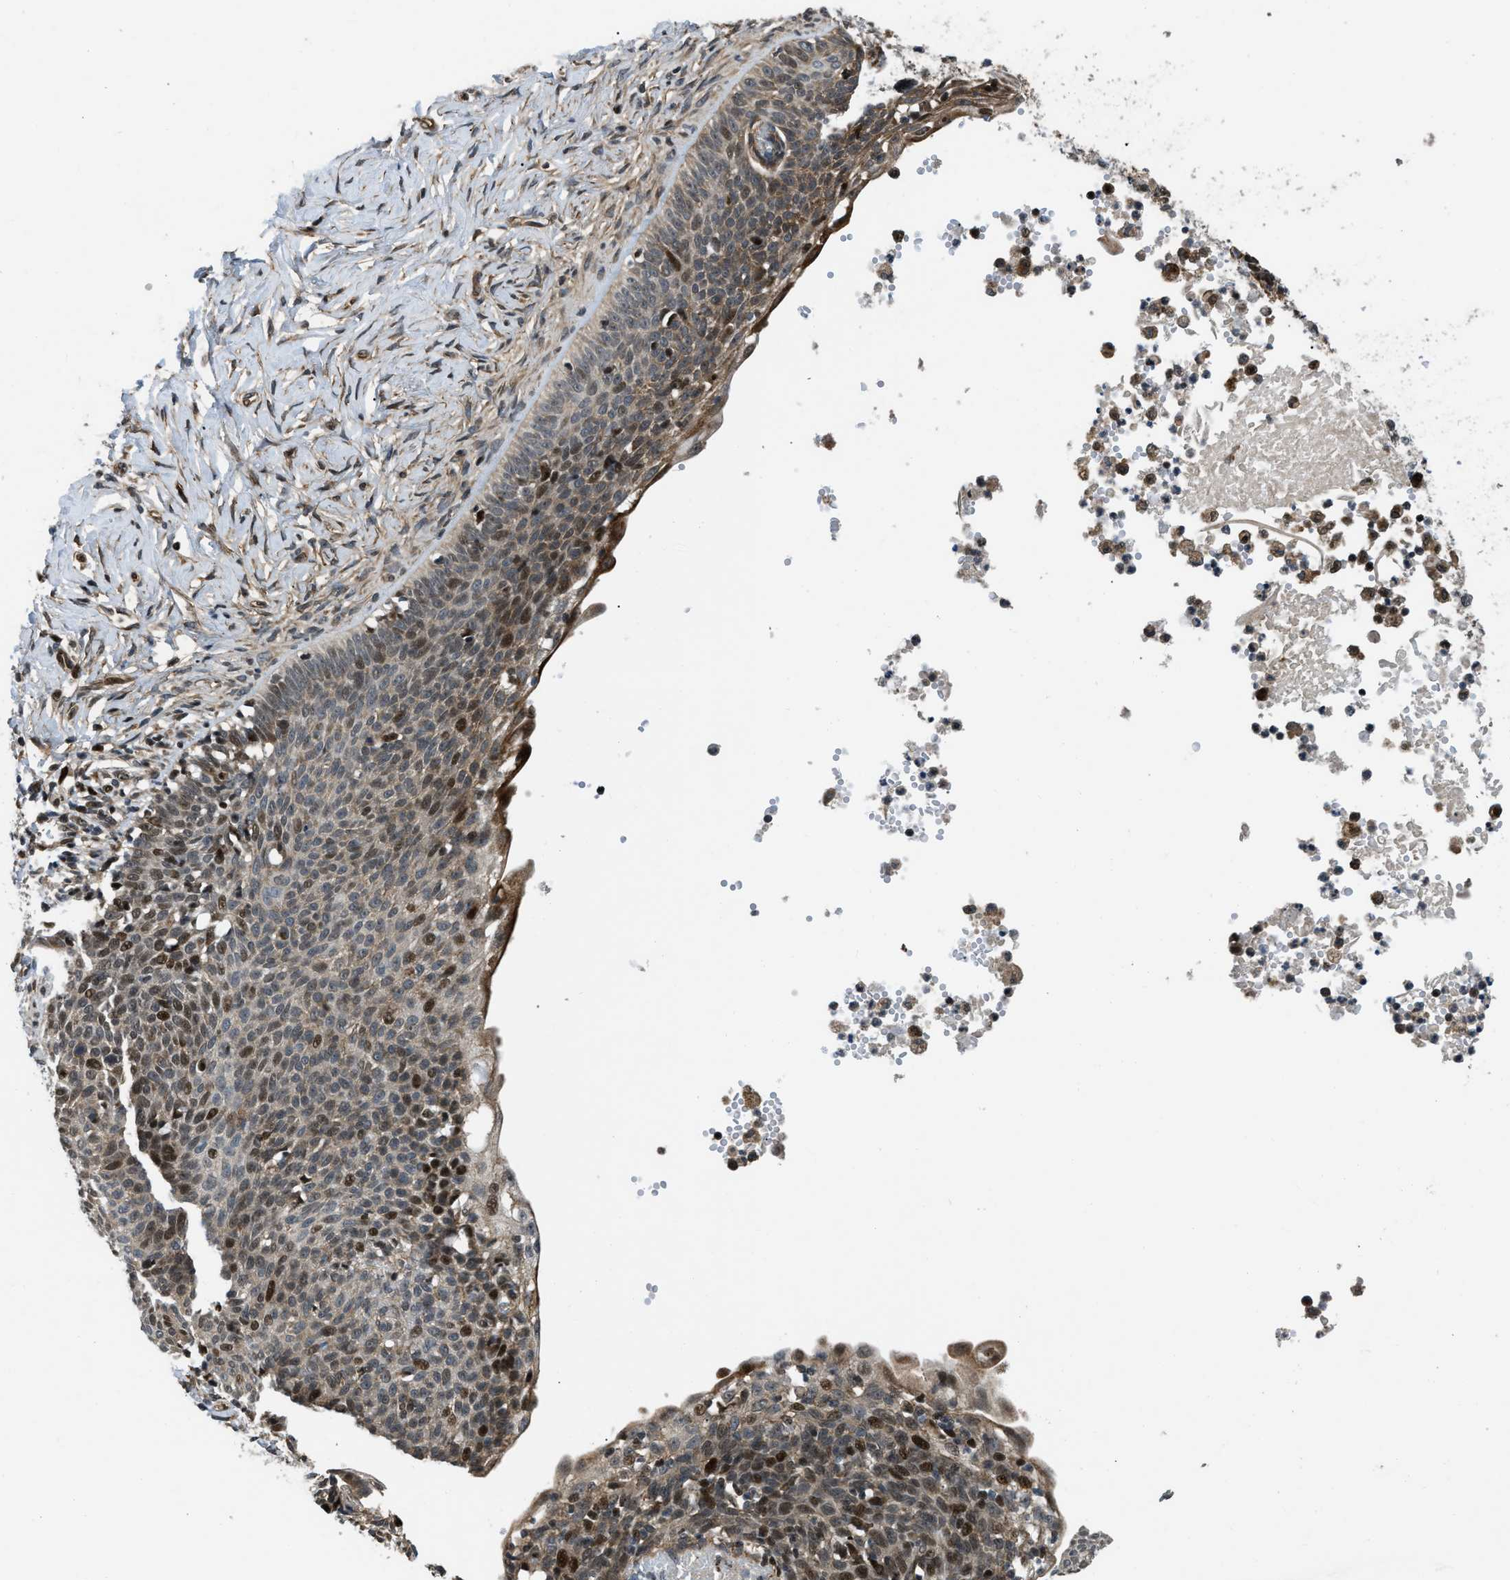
{"staining": {"intensity": "moderate", "quantity": "<25%", "location": "nuclear"}, "tissue": "skin cancer", "cell_type": "Tumor cells", "image_type": "cancer", "snomed": [{"axis": "morphology", "description": "Normal tissue, NOS"}, {"axis": "morphology", "description": "Basal cell carcinoma"}, {"axis": "topography", "description": "Skin"}], "caption": "A histopathology image of human basal cell carcinoma (skin) stained for a protein shows moderate nuclear brown staining in tumor cells.", "gene": "LTA4H", "patient": {"sex": "male", "age": 87}}